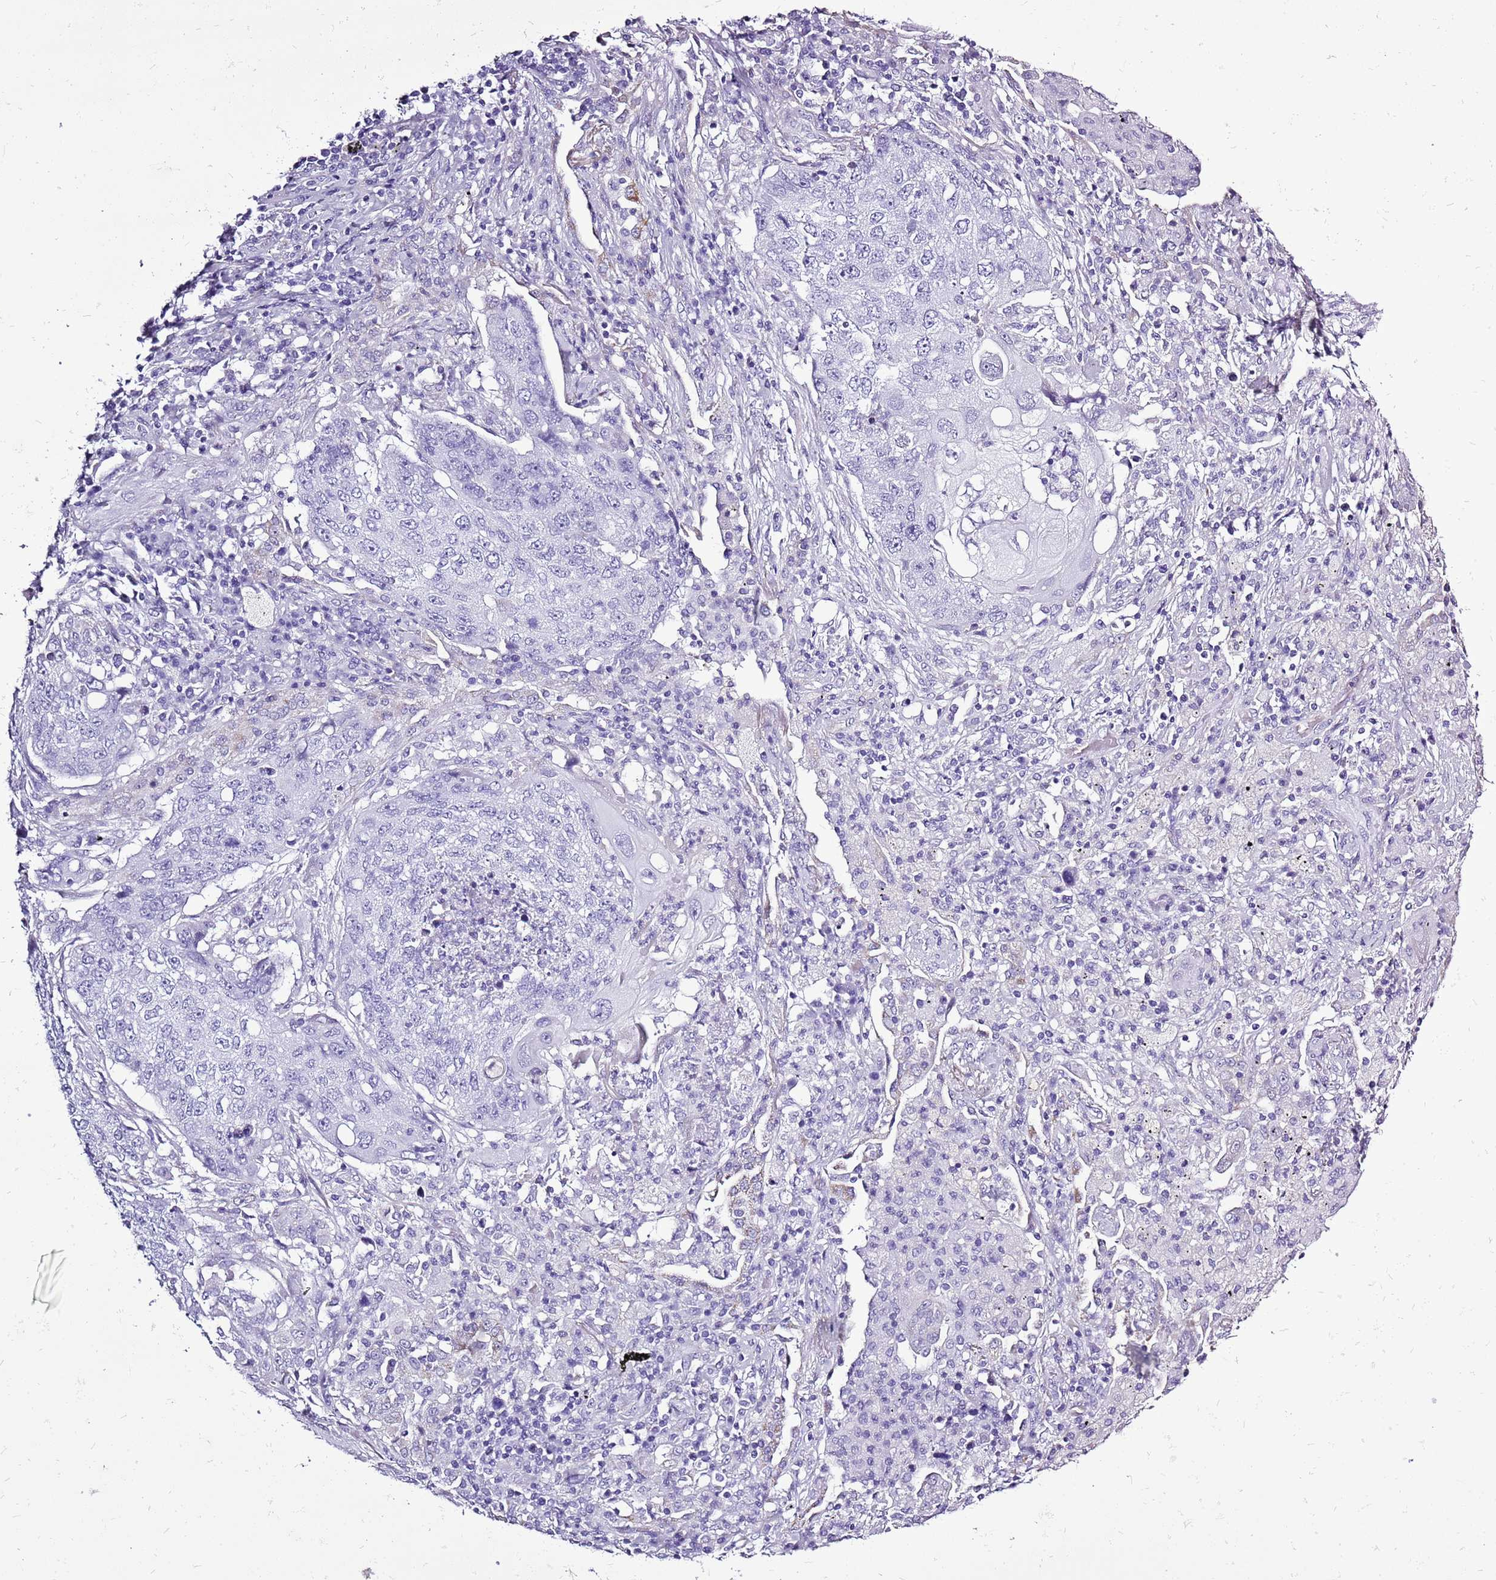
{"staining": {"intensity": "negative", "quantity": "none", "location": "none"}, "tissue": "lung cancer", "cell_type": "Tumor cells", "image_type": "cancer", "snomed": [{"axis": "morphology", "description": "Squamous cell carcinoma, NOS"}, {"axis": "topography", "description": "Lung"}], "caption": "Immunohistochemistry (IHC) of human lung cancer (squamous cell carcinoma) displays no staining in tumor cells.", "gene": "ACSS3", "patient": {"sex": "female", "age": 63}}